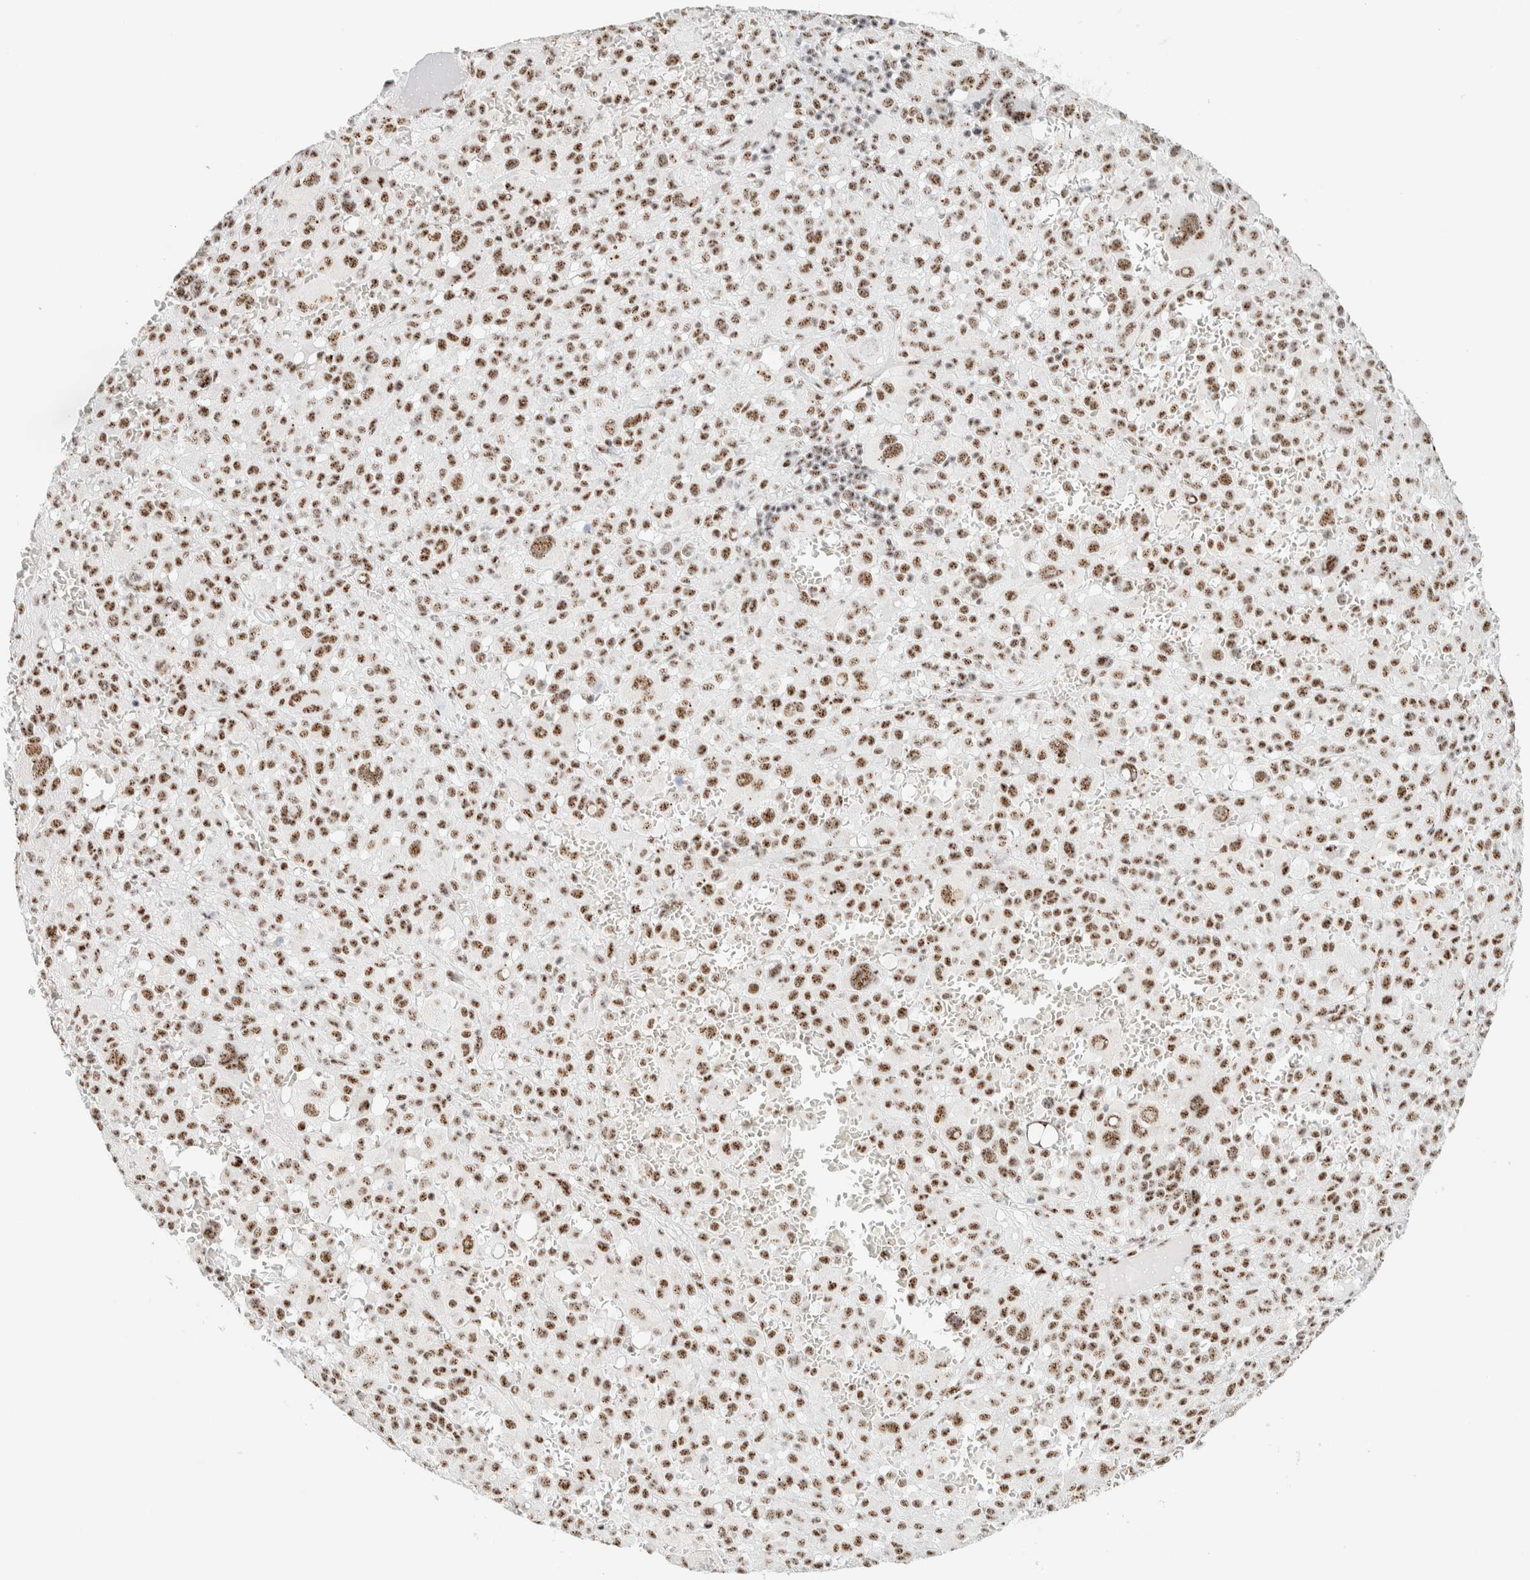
{"staining": {"intensity": "moderate", "quantity": ">75%", "location": "nuclear"}, "tissue": "melanoma", "cell_type": "Tumor cells", "image_type": "cancer", "snomed": [{"axis": "morphology", "description": "Malignant melanoma, Metastatic site"}, {"axis": "topography", "description": "Skin"}], "caption": "The image reveals immunohistochemical staining of malignant melanoma (metastatic site). There is moderate nuclear positivity is identified in about >75% of tumor cells.", "gene": "SON", "patient": {"sex": "female", "age": 74}}